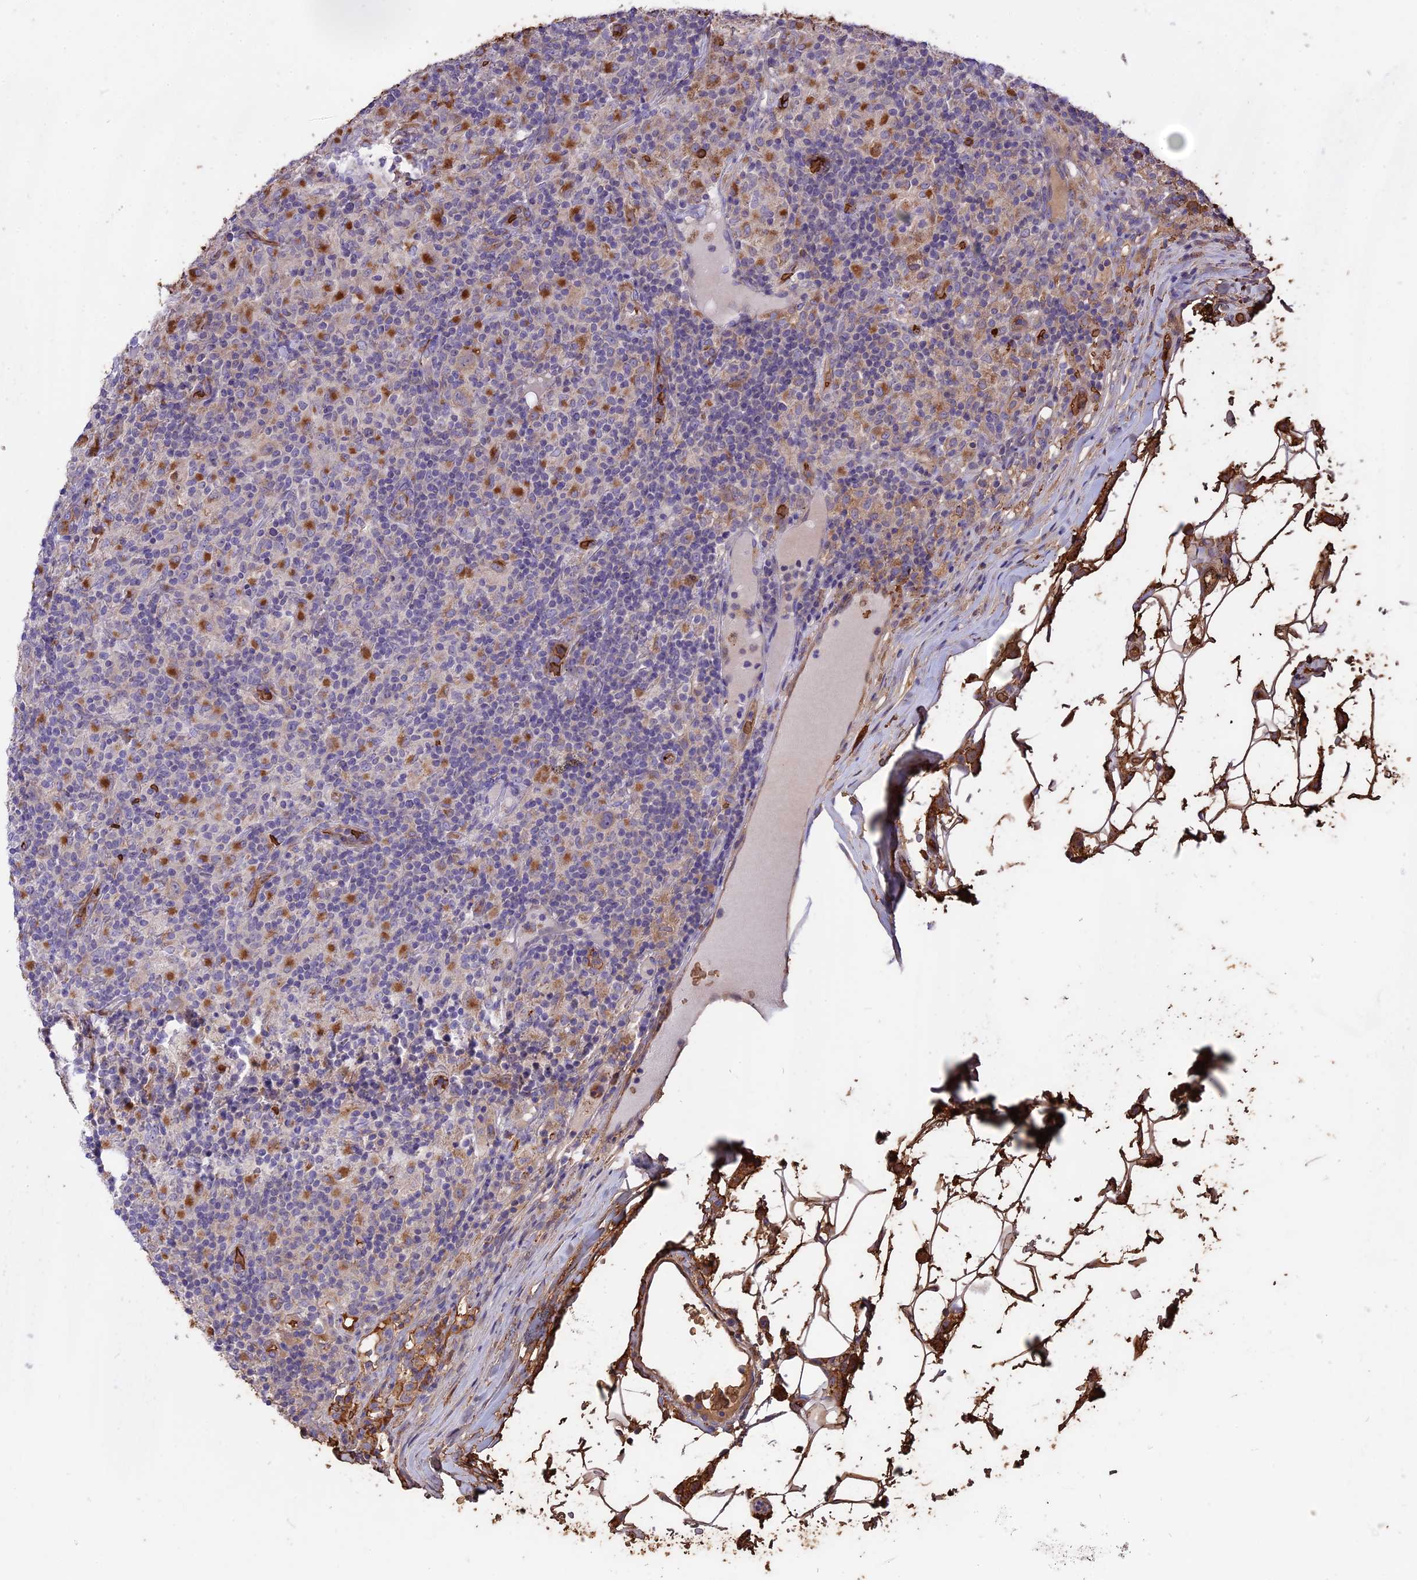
{"staining": {"intensity": "weak", "quantity": "<25%", "location": "cytoplasmic/membranous"}, "tissue": "lymphoma", "cell_type": "Tumor cells", "image_type": "cancer", "snomed": [{"axis": "morphology", "description": "Hodgkin's disease, NOS"}, {"axis": "topography", "description": "Lymph node"}], "caption": "An image of Hodgkin's disease stained for a protein exhibits no brown staining in tumor cells.", "gene": "TTC4", "patient": {"sex": "male", "age": 70}}